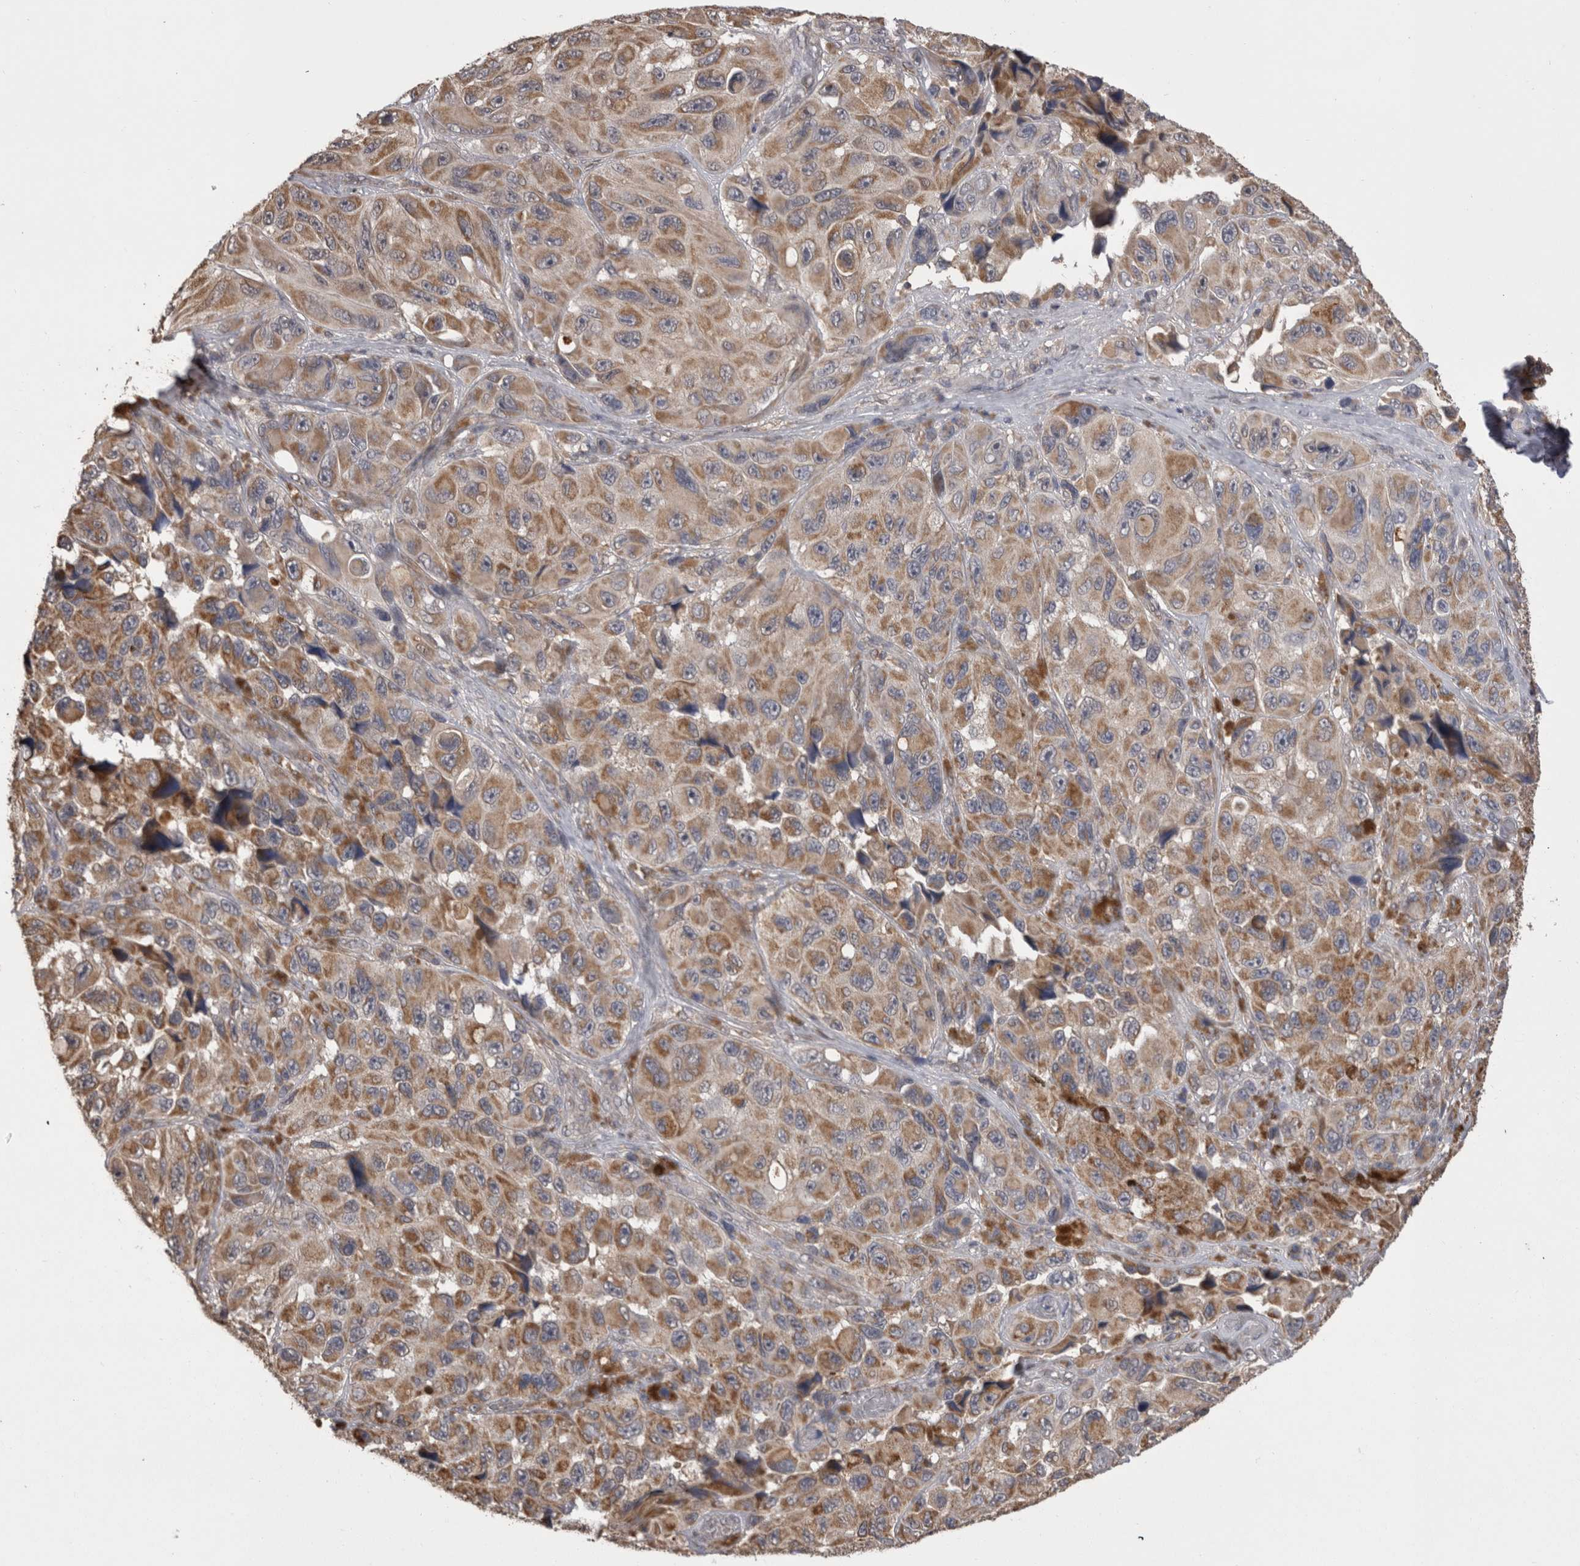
{"staining": {"intensity": "moderate", "quantity": ">75%", "location": "cytoplasmic/membranous"}, "tissue": "melanoma", "cell_type": "Tumor cells", "image_type": "cancer", "snomed": [{"axis": "morphology", "description": "Malignant melanoma, NOS"}, {"axis": "topography", "description": "Skin"}], "caption": "IHC photomicrograph of human melanoma stained for a protein (brown), which demonstrates medium levels of moderate cytoplasmic/membranous expression in about >75% of tumor cells.", "gene": "PREP", "patient": {"sex": "female", "age": 73}}